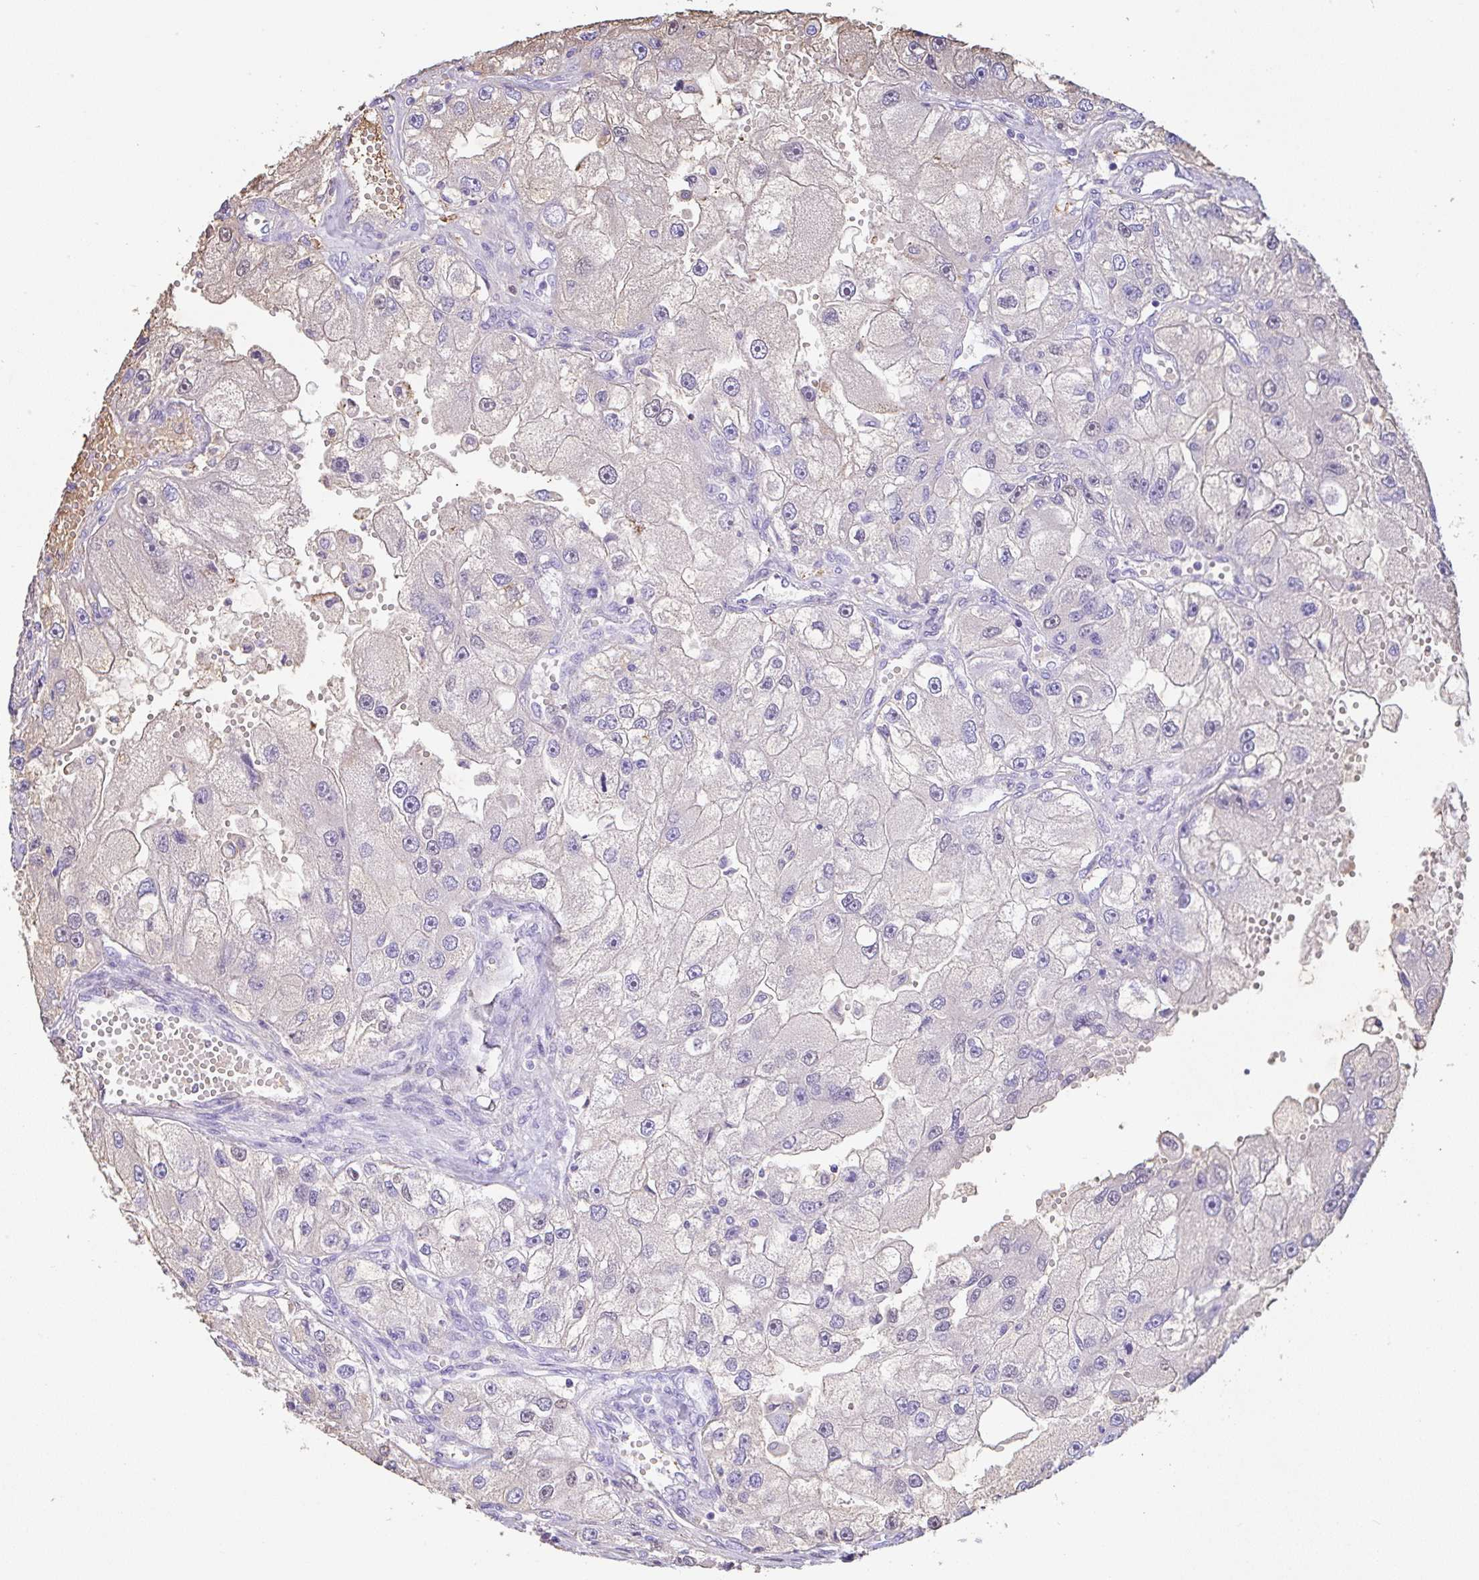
{"staining": {"intensity": "negative", "quantity": "none", "location": "none"}, "tissue": "renal cancer", "cell_type": "Tumor cells", "image_type": "cancer", "snomed": [{"axis": "morphology", "description": "Adenocarcinoma, NOS"}, {"axis": "topography", "description": "Kidney"}], "caption": "High magnification brightfield microscopy of renal cancer stained with DAB (brown) and counterstained with hematoxylin (blue): tumor cells show no significant expression. (DAB (3,3'-diaminobenzidine) immunohistochemistry (IHC) visualized using brightfield microscopy, high magnification).", "gene": "HOXC12", "patient": {"sex": "male", "age": 63}}